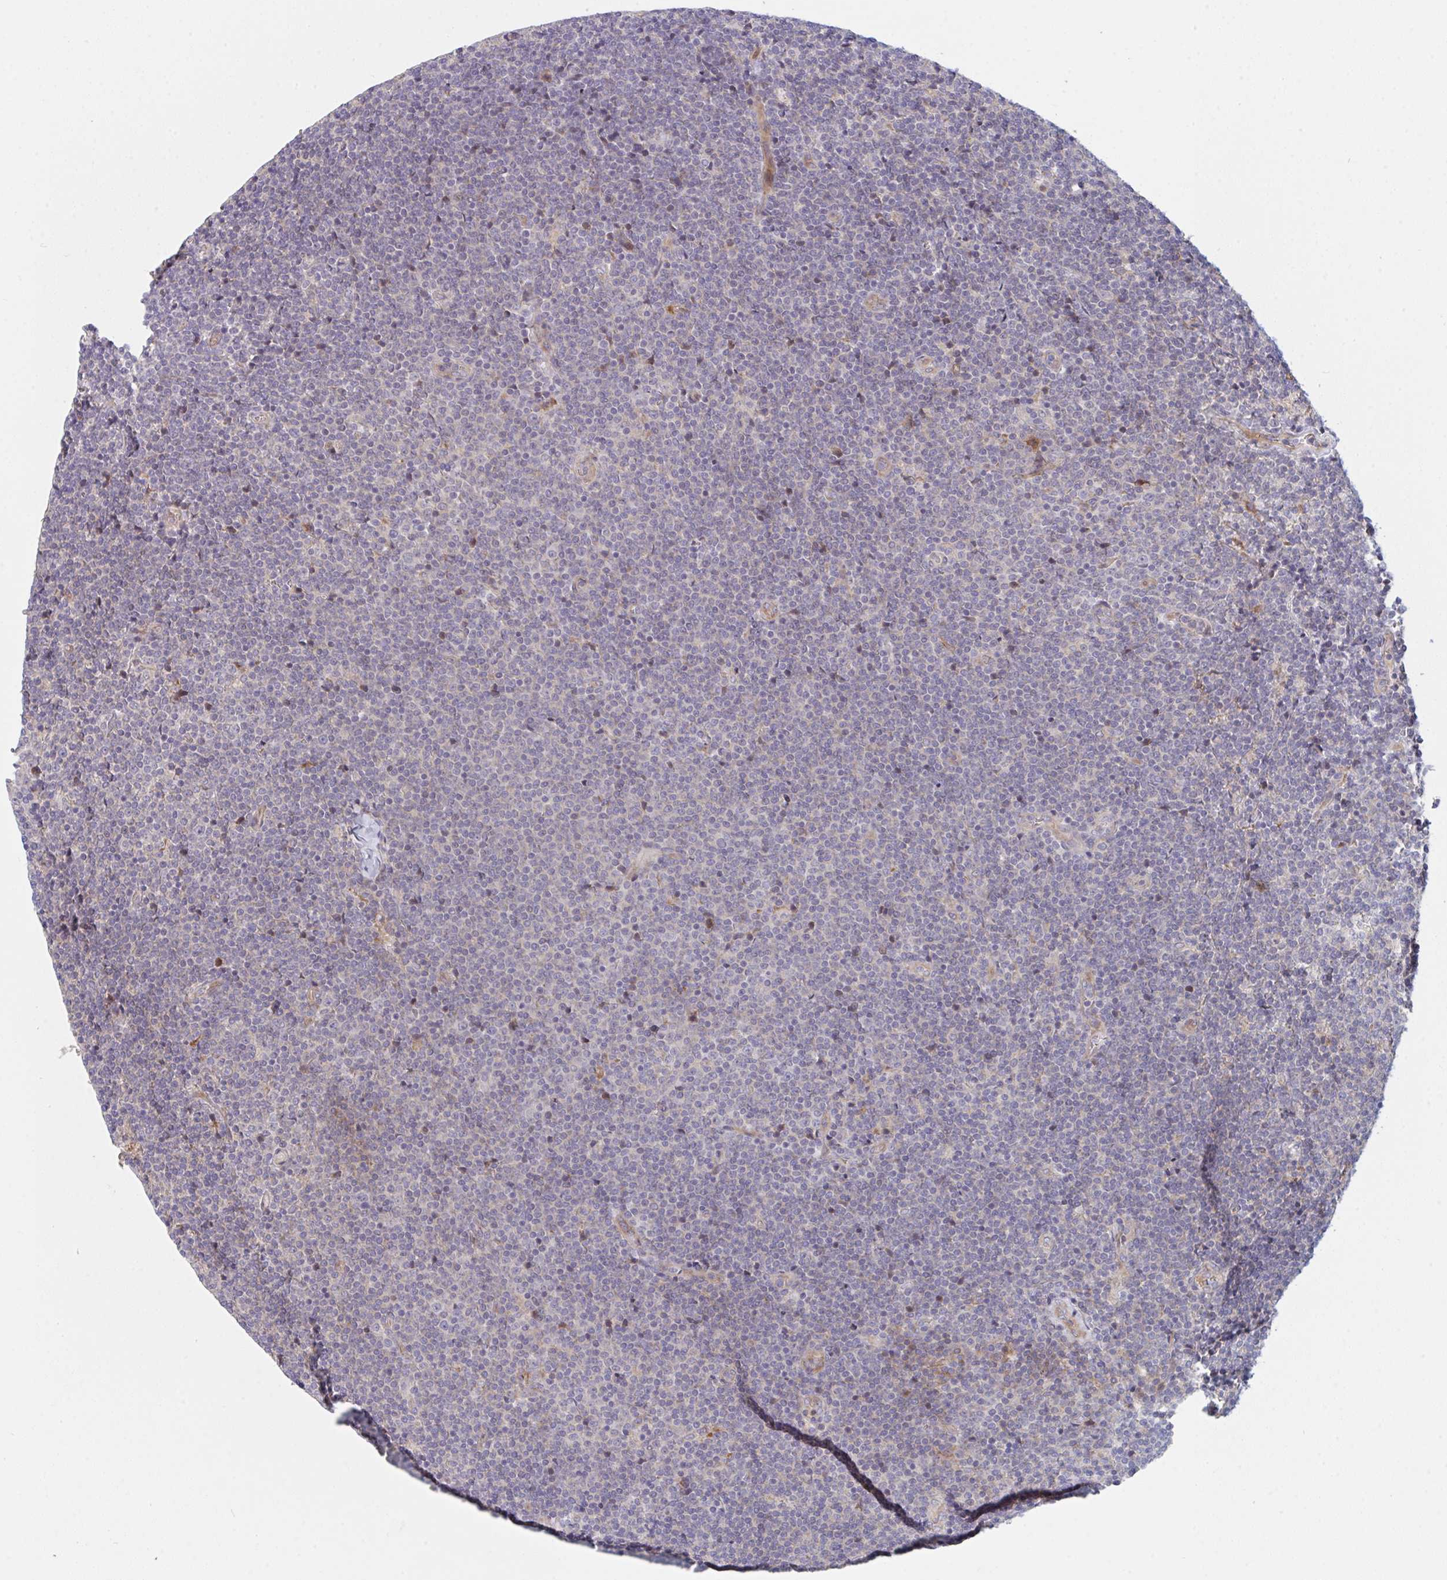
{"staining": {"intensity": "negative", "quantity": "none", "location": "none"}, "tissue": "lymphoma", "cell_type": "Tumor cells", "image_type": "cancer", "snomed": [{"axis": "morphology", "description": "Malignant lymphoma, non-Hodgkin's type, Low grade"}, {"axis": "topography", "description": "Lymph node"}], "caption": "Tumor cells are negative for protein expression in human low-grade malignant lymphoma, non-Hodgkin's type. The staining is performed using DAB brown chromogen with nuclei counter-stained in using hematoxylin.", "gene": "TNFSF4", "patient": {"sex": "male", "age": 48}}